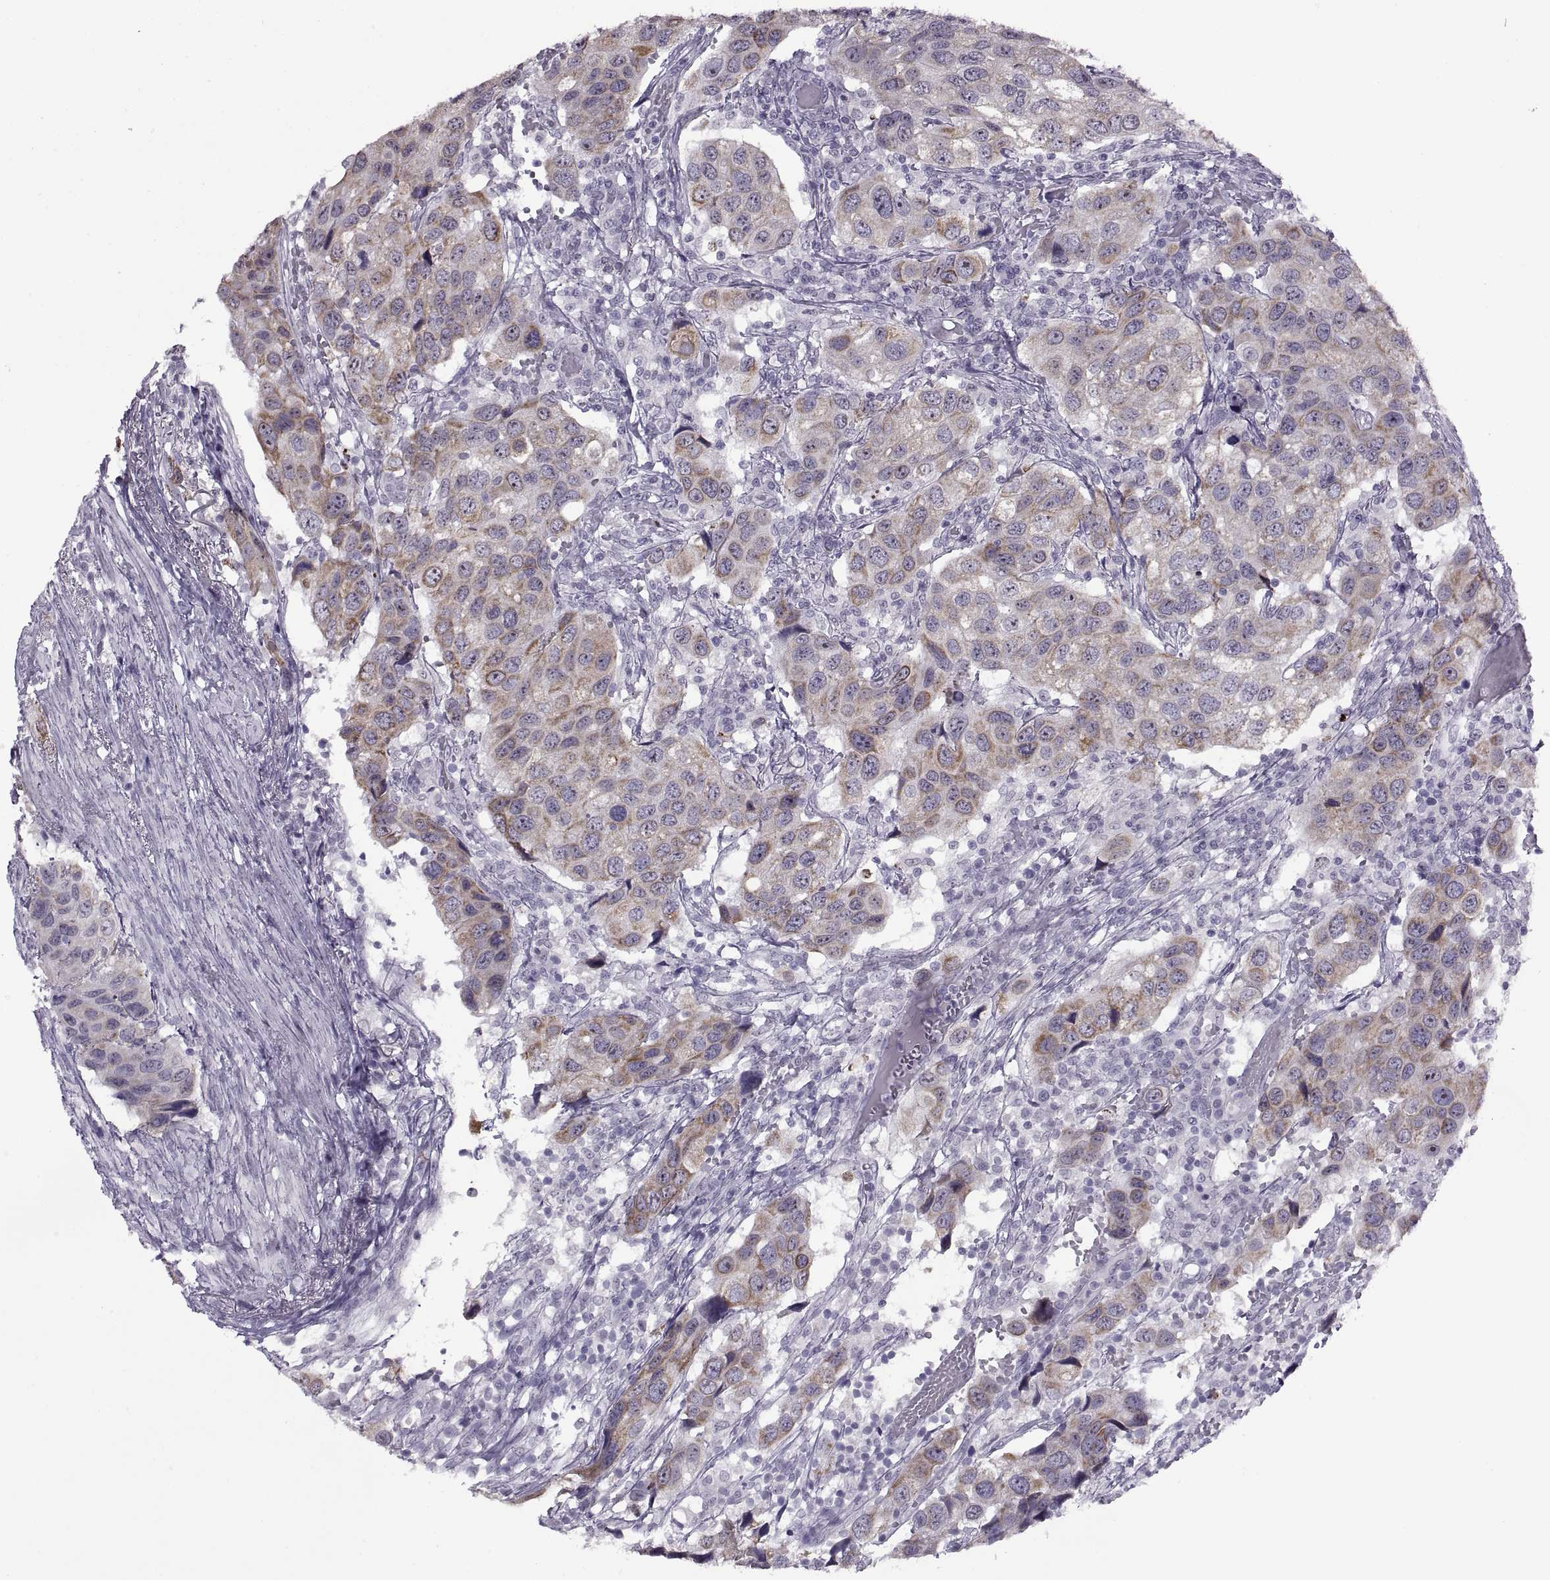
{"staining": {"intensity": "moderate", "quantity": "<25%", "location": "cytoplasmic/membranous"}, "tissue": "urothelial cancer", "cell_type": "Tumor cells", "image_type": "cancer", "snomed": [{"axis": "morphology", "description": "Urothelial carcinoma, High grade"}, {"axis": "topography", "description": "Urinary bladder"}], "caption": "DAB immunohistochemical staining of human urothelial carcinoma (high-grade) demonstrates moderate cytoplasmic/membranous protein positivity in approximately <25% of tumor cells.", "gene": "ASIC2", "patient": {"sex": "male", "age": 79}}